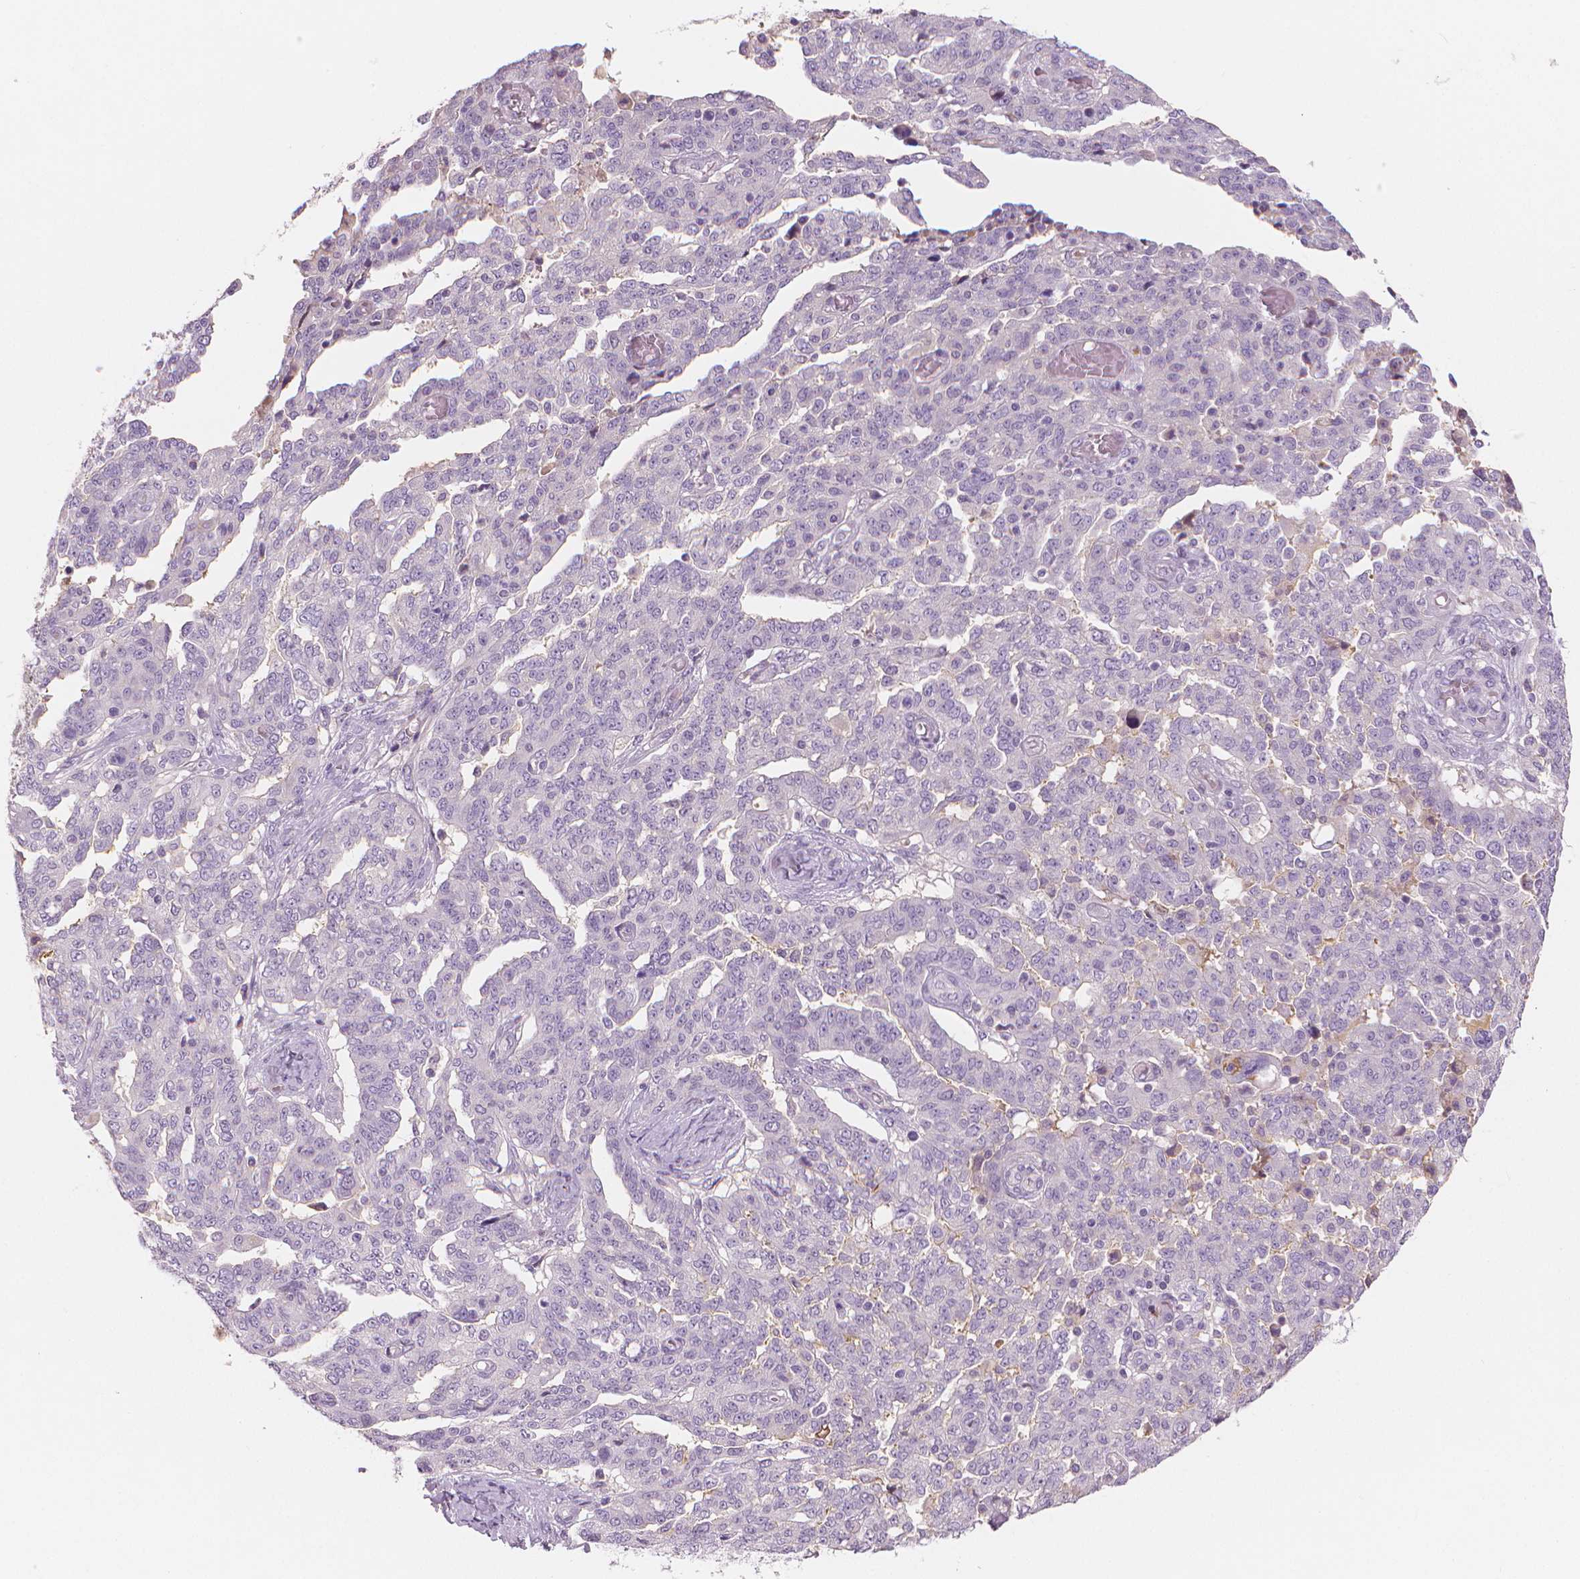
{"staining": {"intensity": "negative", "quantity": "none", "location": "none"}, "tissue": "ovarian cancer", "cell_type": "Tumor cells", "image_type": "cancer", "snomed": [{"axis": "morphology", "description": "Cystadenocarcinoma, serous, NOS"}, {"axis": "topography", "description": "Ovary"}], "caption": "Immunohistochemistry of serous cystadenocarcinoma (ovarian) reveals no staining in tumor cells.", "gene": "APOA4", "patient": {"sex": "female", "age": 67}}